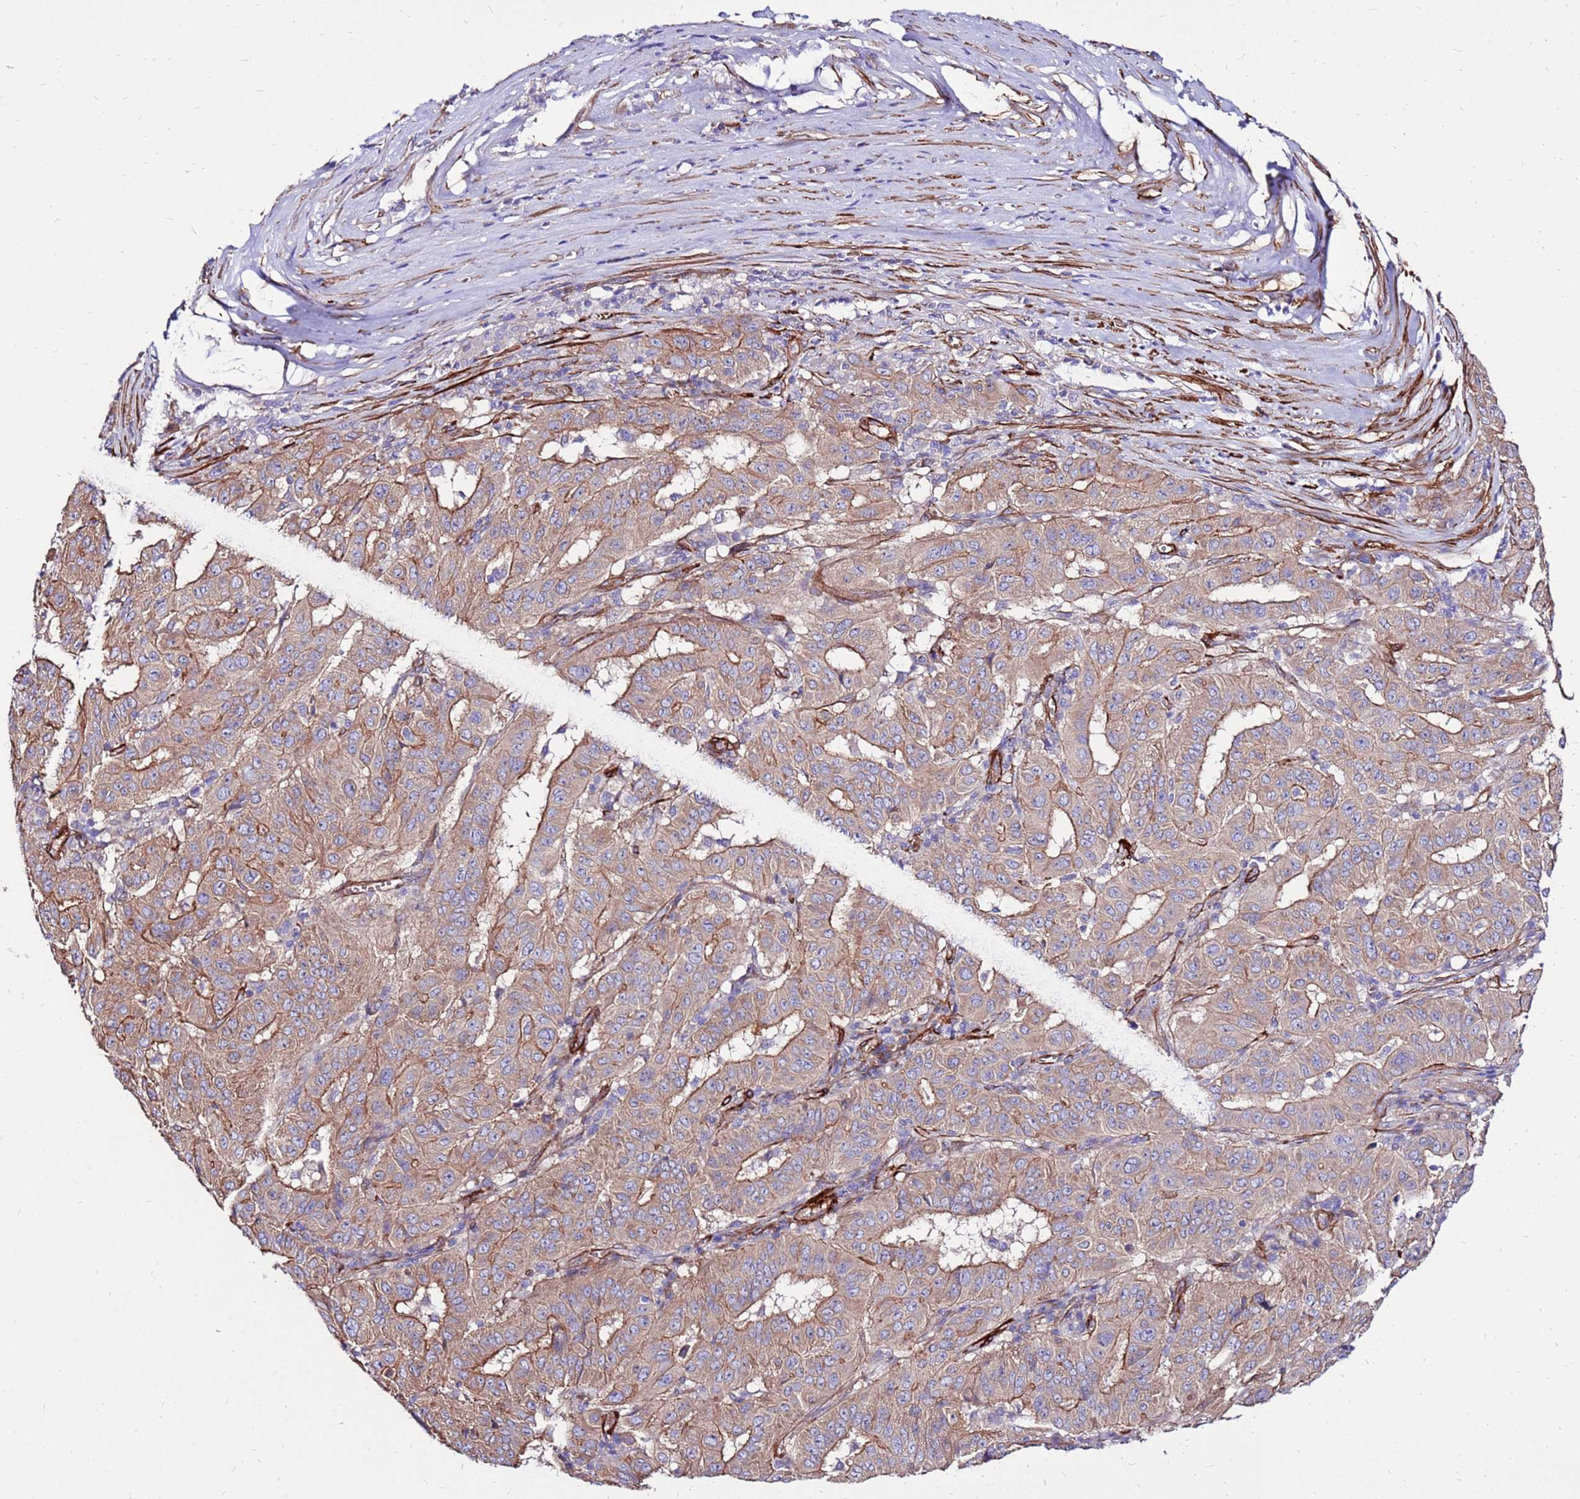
{"staining": {"intensity": "moderate", "quantity": ">75%", "location": "cytoplasmic/membranous"}, "tissue": "pancreatic cancer", "cell_type": "Tumor cells", "image_type": "cancer", "snomed": [{"axis": "morphology", "description": "Adenocarcinoma, NOS"}, {"axis": "topography", "description": "Pancreas"}], "caption": "Protein staining of pancreatic adenocarcinoma tissue shows moderate cytoplasmic/membranous positivity in about >75% of tumor cells.", "gene": "EI24", "patient": {"sex": "male", "age": 63}}